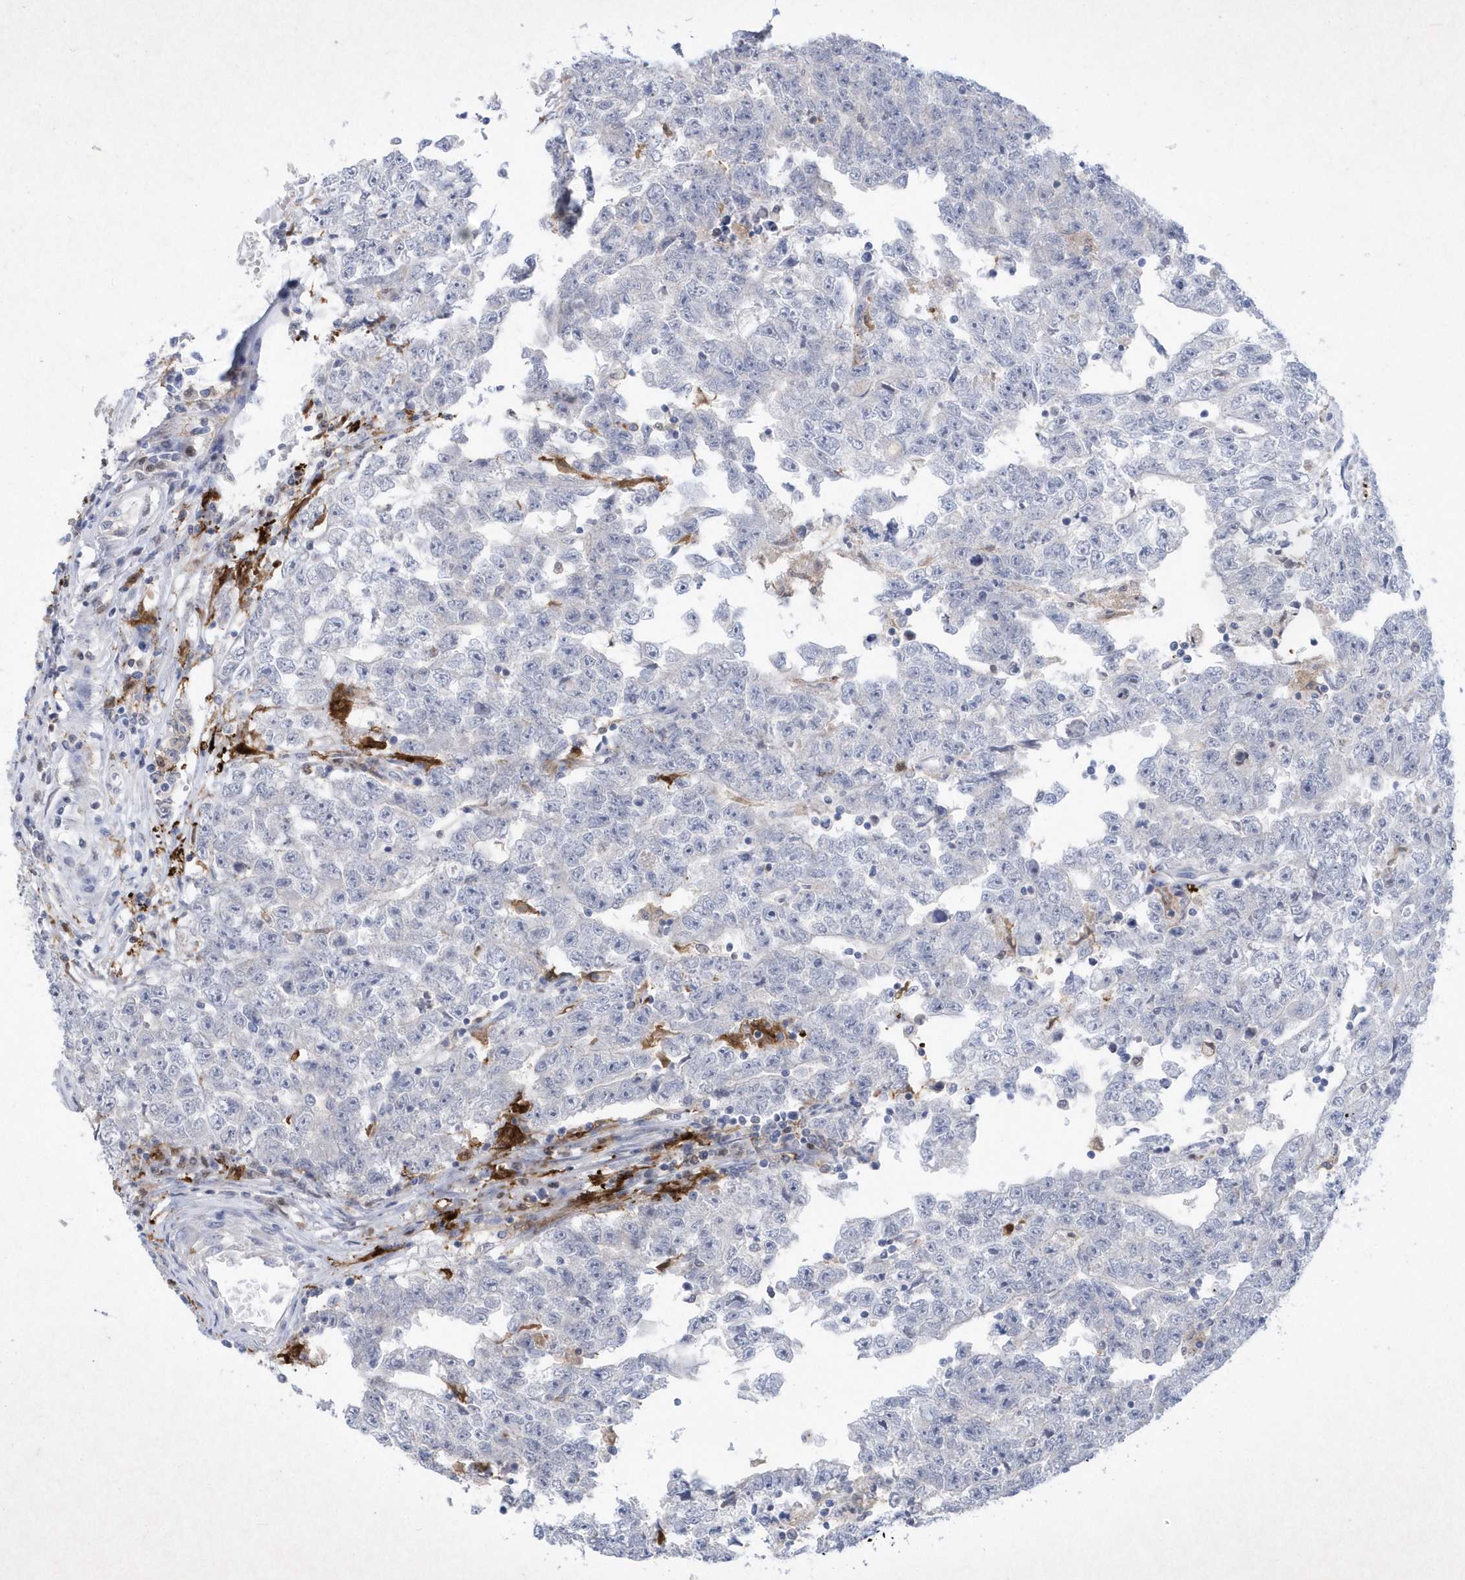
{"staining": {"intensity": "negative", "quantity": "none", "location": "none"}, "tissue": "testis cancer", "cell_type": "Tumor cells", "image_type": "cancer", "snomed": [{"axis": "morphology", "description": "Carcinoma, Embryonal, NOS"}, {"axis": "topography", "description": "Testis"}], "caption": "High power microscopy micrograph of an immunohistochemistry (IHC) image of testis embryonal carcinoma, revealing no significant positivity in tumor cells.", "gene": "BHLHA15", "patient": {"sex": "male", "age": 25}}